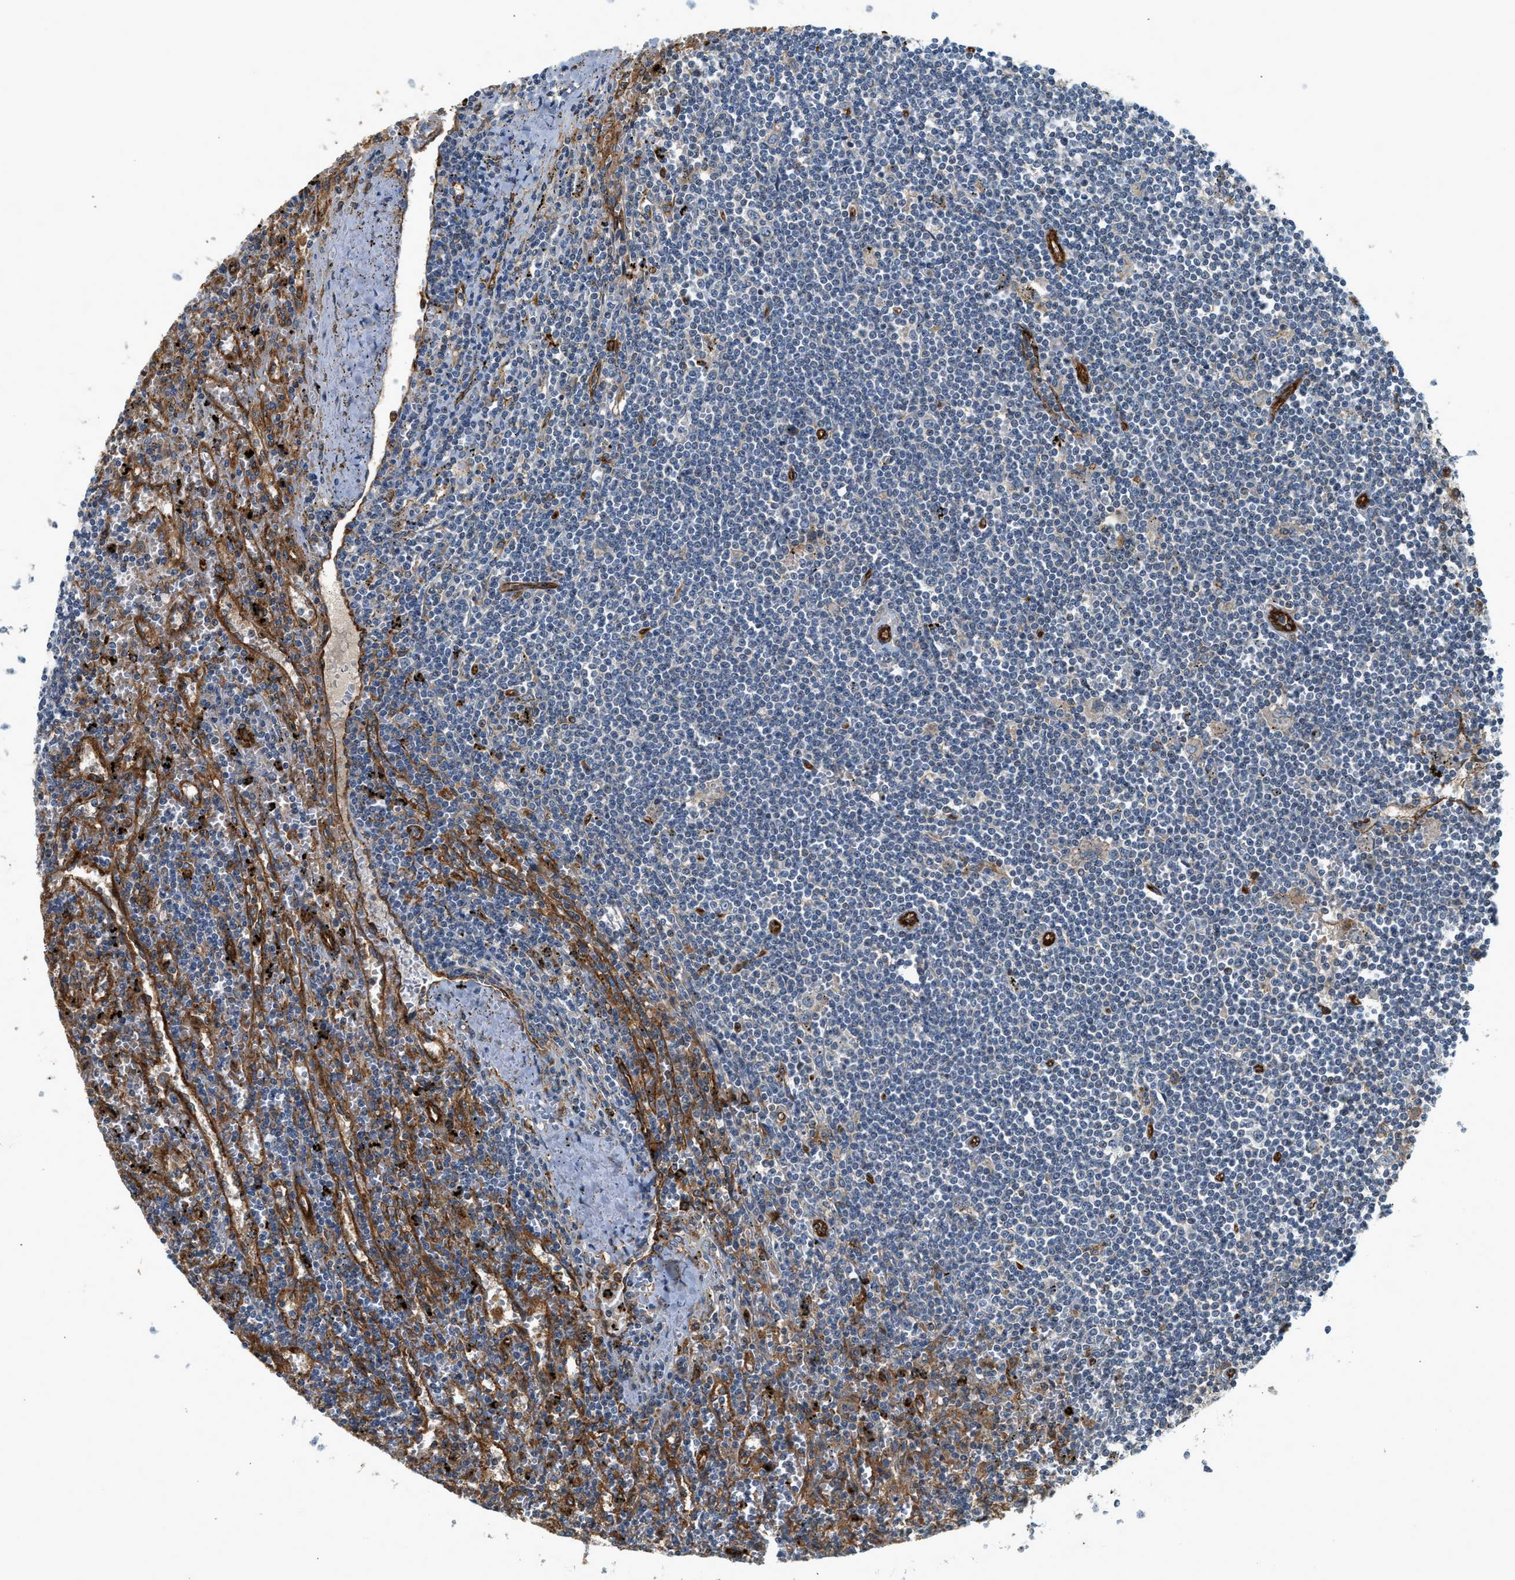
{"staining": {"intensity": "negative", "quantity": "none", "location": "none"}, "tissue": "lymphoma", "cell_type": "Tumor cells", "image_type": "cancer", "snomed": [{"axis": "morphology", "description": "Malignant lymphoma, non-Hodgkin's type, Low grade"}, {"axis": "topography", "description": "Spleen"}], "caption": "This is an IHC photomicrograph of human malignant lymphoma, non-Hodgkin's type (low-grade). There is no positivity in tumor cells.", "gene": "HIP1", "patient": {"sex": "male", "age": 76}}